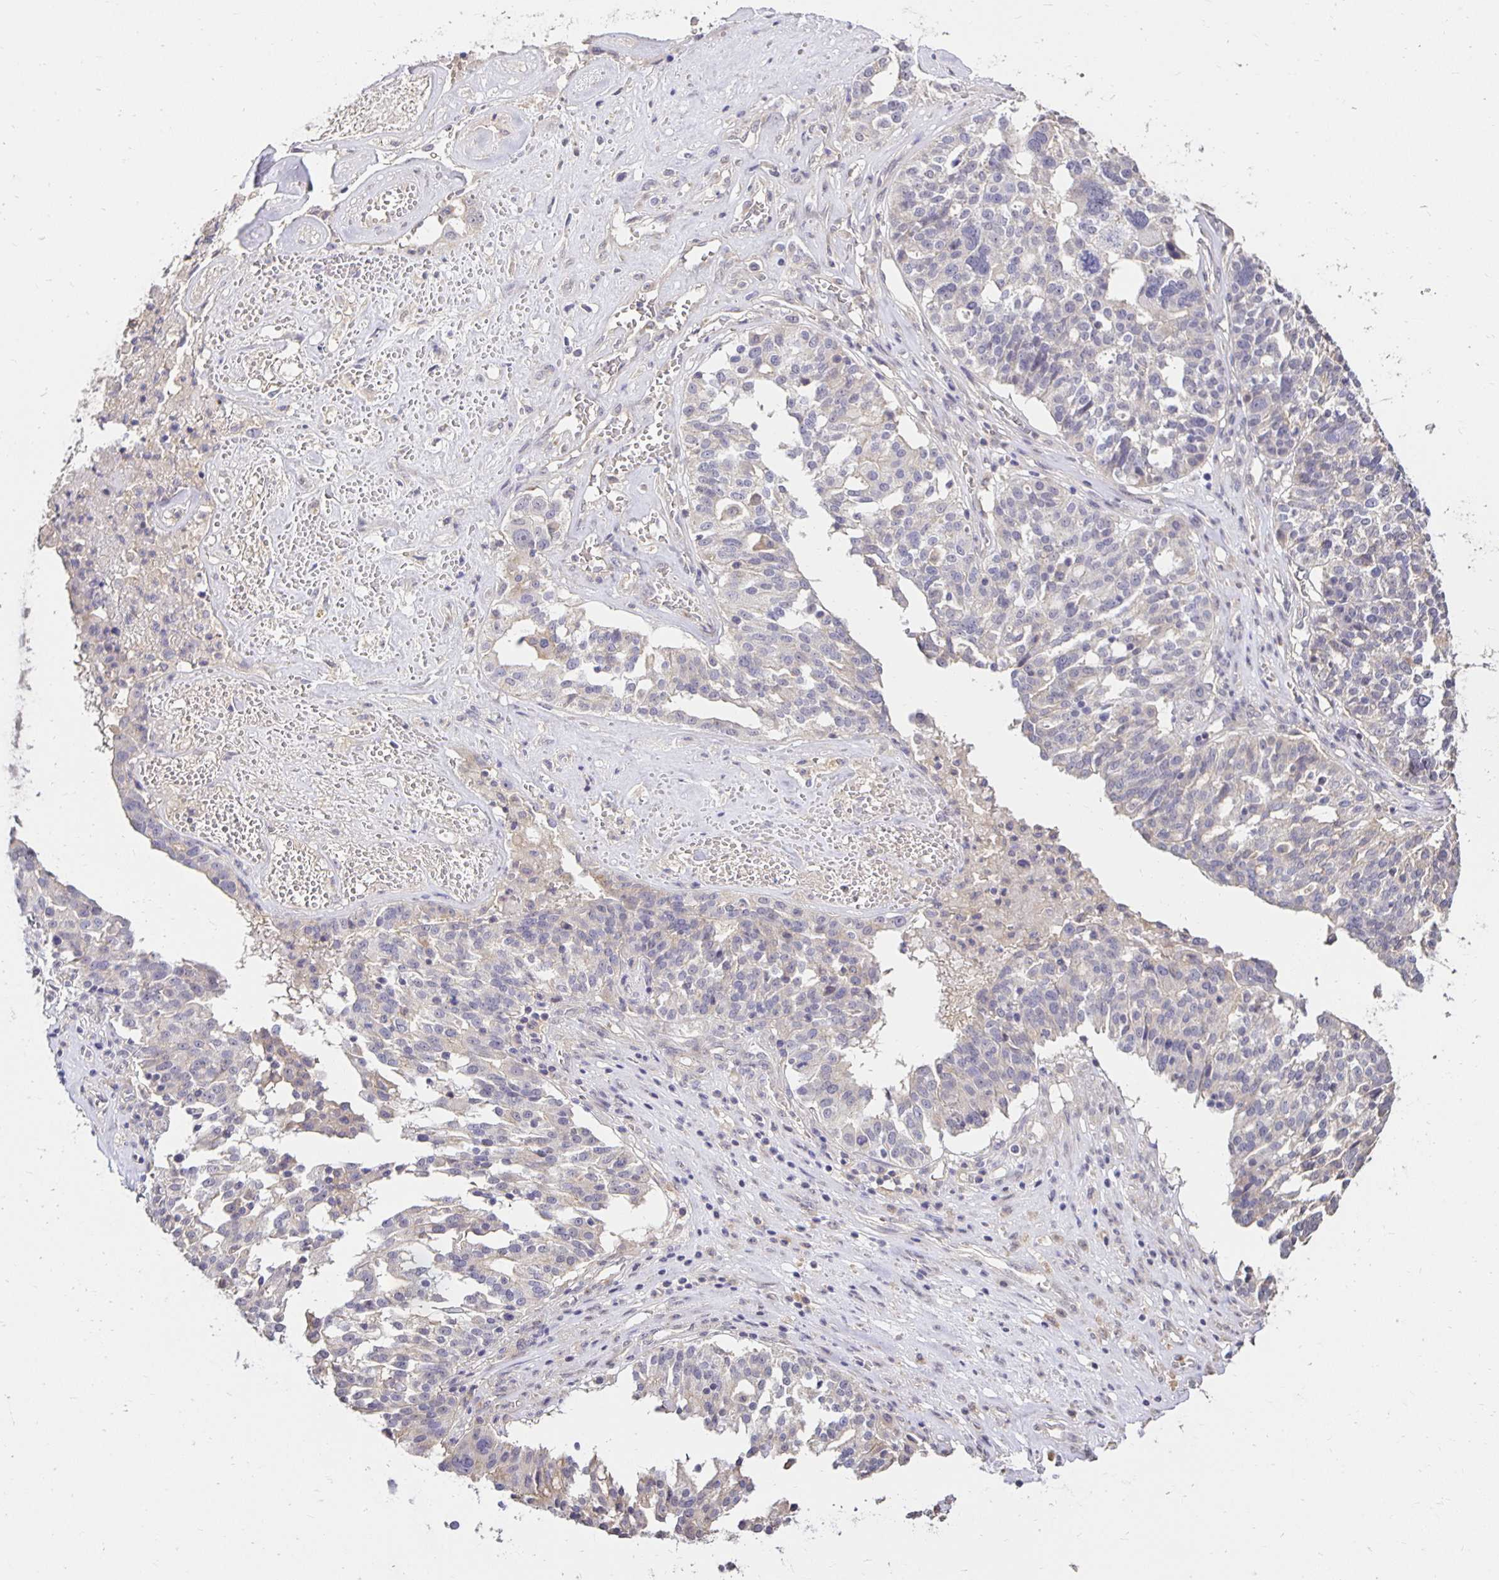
{"staining": {"intensity": "negative", "quantity": "none", "location": "none"}, "tissue": "ovarian cancer", "cell_type": "Tumor cells", "image_type": "cancer", "snomed": [{"axis": "morphology", "description": "Cystadenocarcinoma, serous, NOS"}, {"axis": "topography", "description": "Ovary"}], "caption": "Tumor cells show no significant expression in ovarian cancer.", "gene": "PNPLA3", "patient": {"sex": "female", "age": 59}}